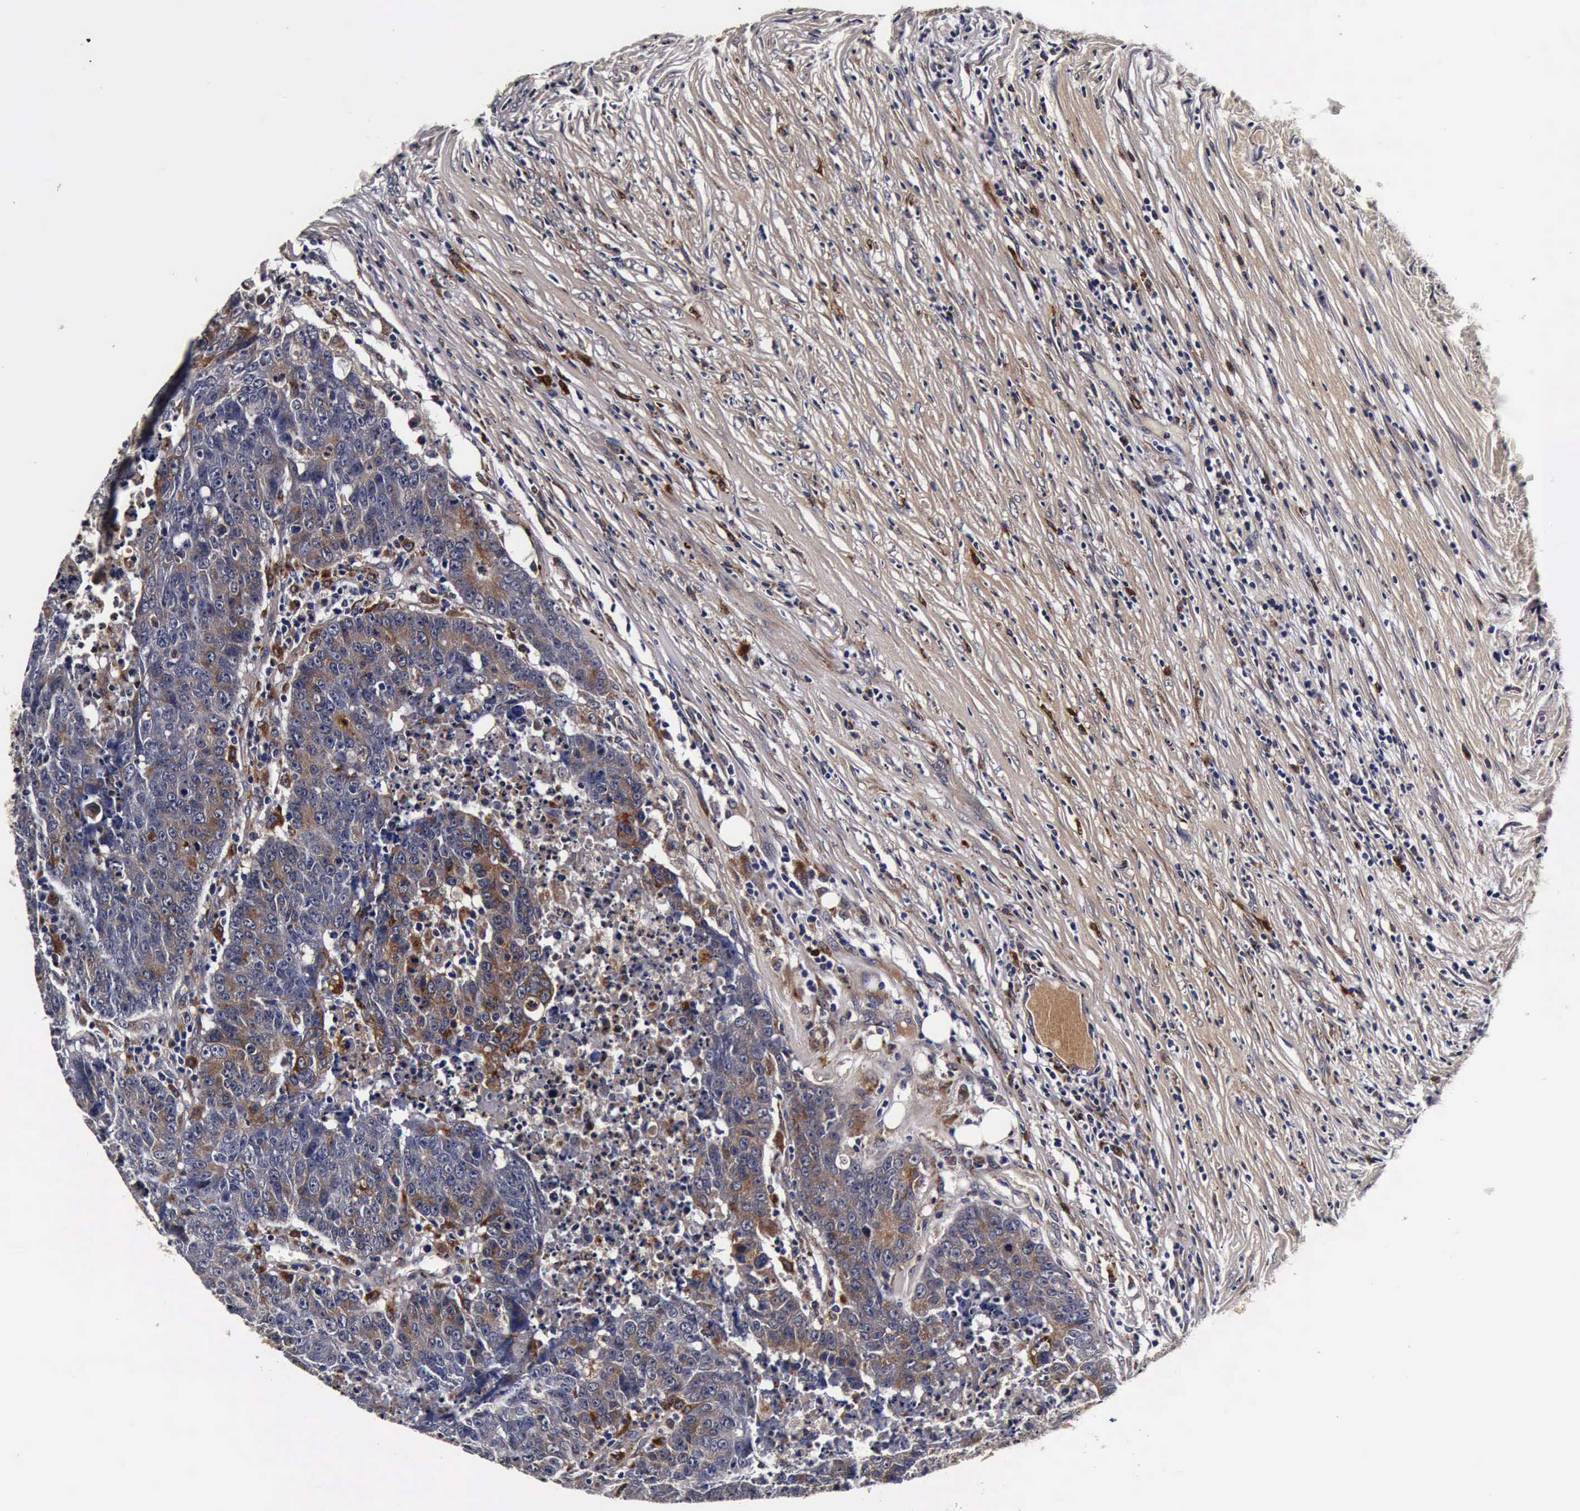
{"staining": {"intensity": "moderate", "quantity": ">75%", "location": "cytoplasmic/membranous"}, "tissue": "colorectal cancer", "cell_type": "Tumor cells", "image_type": "cancer", "snomed": [{"axis": "morphology", "description": "Adenocarcinoma, NOS"}, {"axis": "topography", "description": "Colon"}], "caption": "Immunohistochemistry (DAB) staining of colorectal cancer reveals moderate cytoplasmic/membranous protein expression in approximately >75% of tumor cells.", "gene": "CST3", "patient": {"sex": "female", "age": 53}}